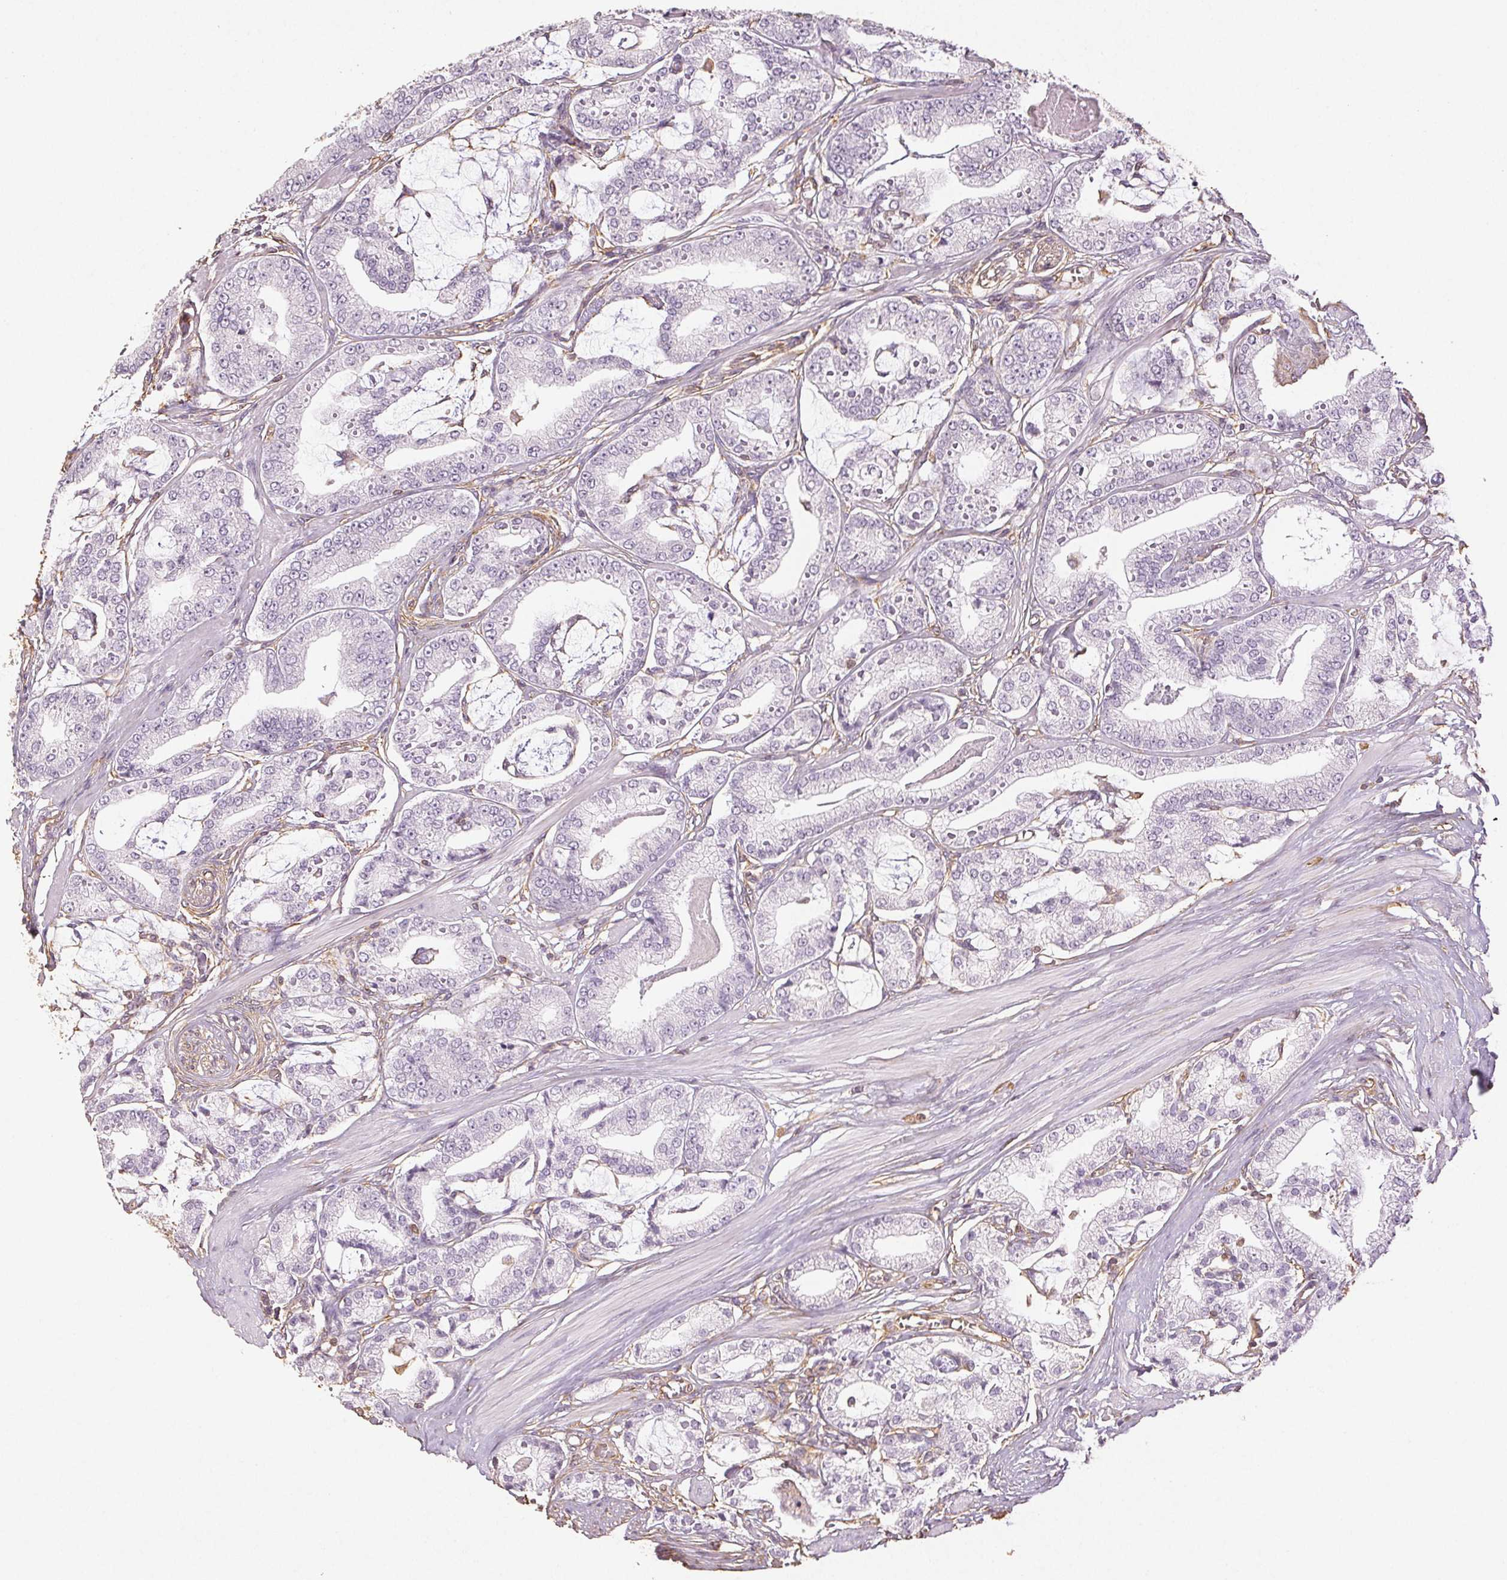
{"staining": {"intensity": "negative", "quantity": "none", "location": "none"}, "tissue": "prostate cancer", "cell_type": "Tumor cells", "image_type": "cancer", "snomed": [{"axis": "morphology", "description": "Adenocarcinoma, High grade"}, {"axis": "topography", "description": "Prostate"}], "caption": "DAB (3,3'-diaminobenzidine) immunohistochemical staining of prostate cancer exhibits no significant expression in tumor cells.", "gene": "COL7A1", "patient": {"sex": "male", "age": 71}}